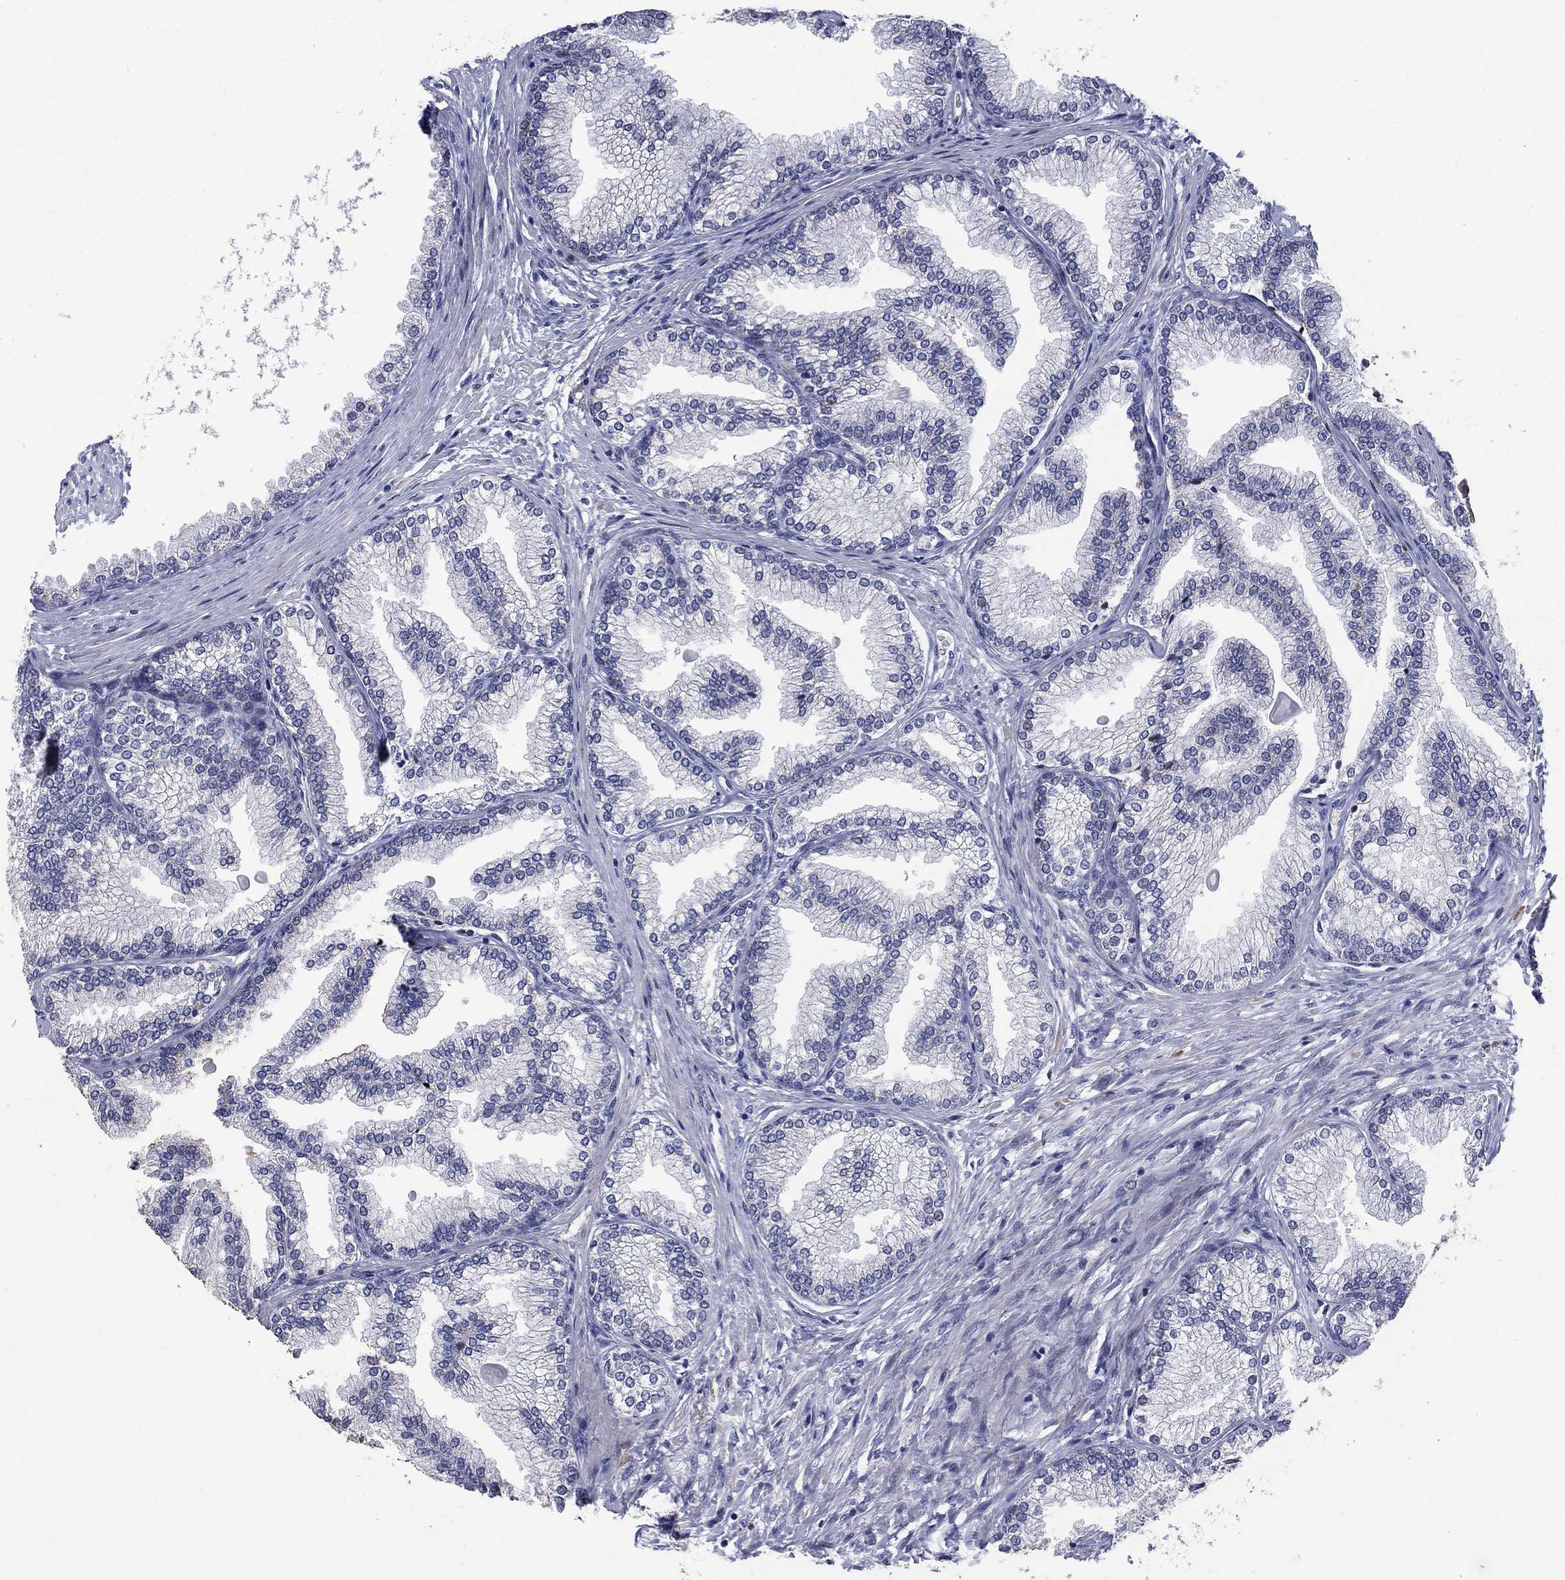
{"staining": {"intensity": "strong", "quantity": "<25%", "location": "cytoplasmic/membranous"}, "tissue": "prostate", "cell_type": "Glandular cells", "image_type": "normal", "snomed": [{"axis": "morphology", "description": "Normal tissue, NOS"}, {"axis": "topography", "description": "Prostate"}], "caption": "Glandular cells display medium levels of strong cytoplasmic/membranous expression in approximately <25% of cells in benign prostate.", "gene": "SDC1", "patient": {"sex": "male", "age": 72}}